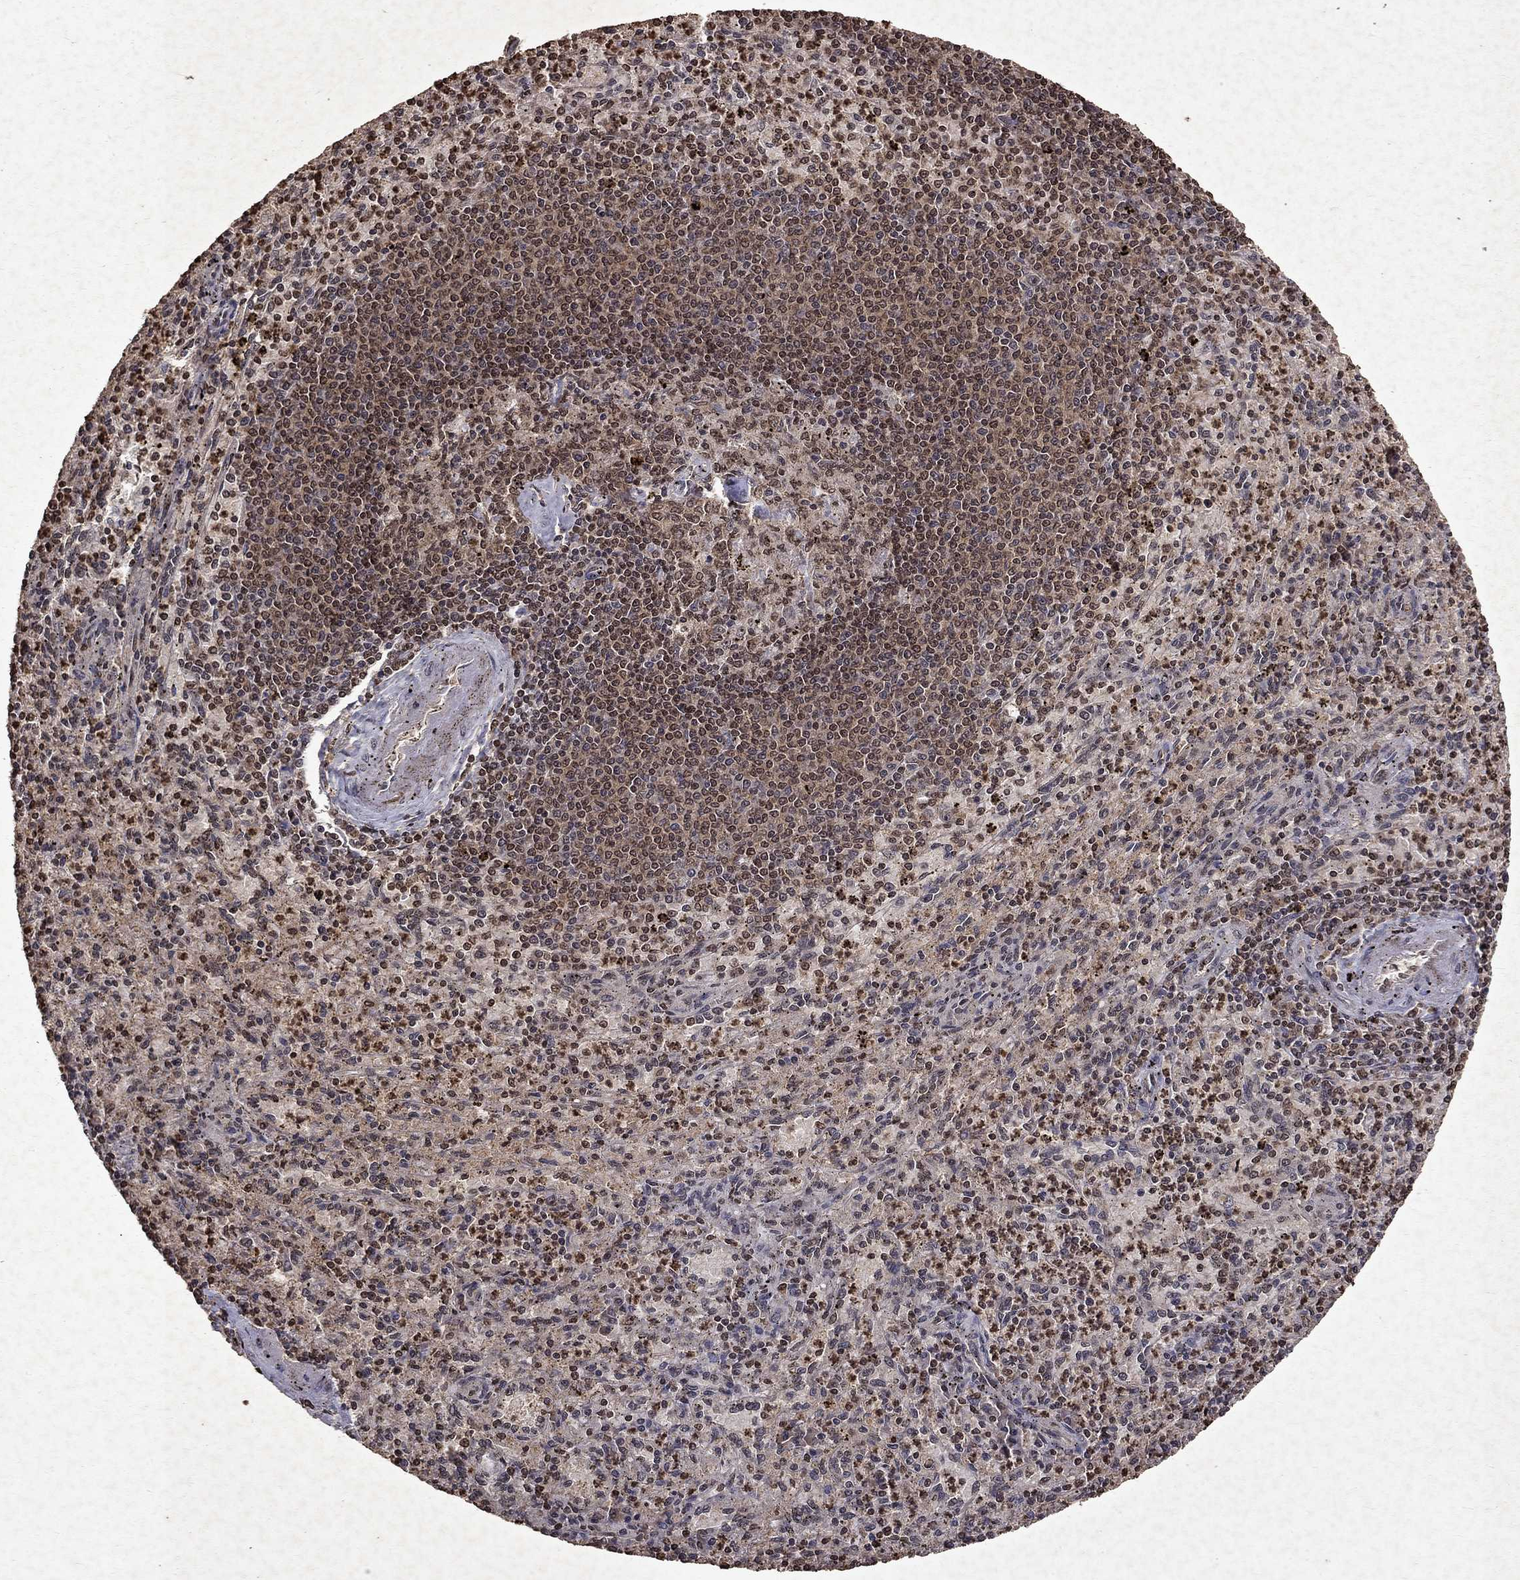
{"staining": {"intensity": "weak", "quantity": "25%-75%", "location": "nuclear"}, "tissue": "spleen", "cell_type": "Cells in red pulp", "image_type": "normal", "snomed": [{"axis": "morphology", "description": "Normal tissue, NOS"}, {"axis": "topography", "description": "Spleen"}], "caption": "Approximately 25%-75% of cells in red pulp in normal spleen exhibit weak nuclear protein expression as visualized by brown immunohistochemical staining.", "gene": "PIN4", "patient": {"sex": "male", "age": 60}}